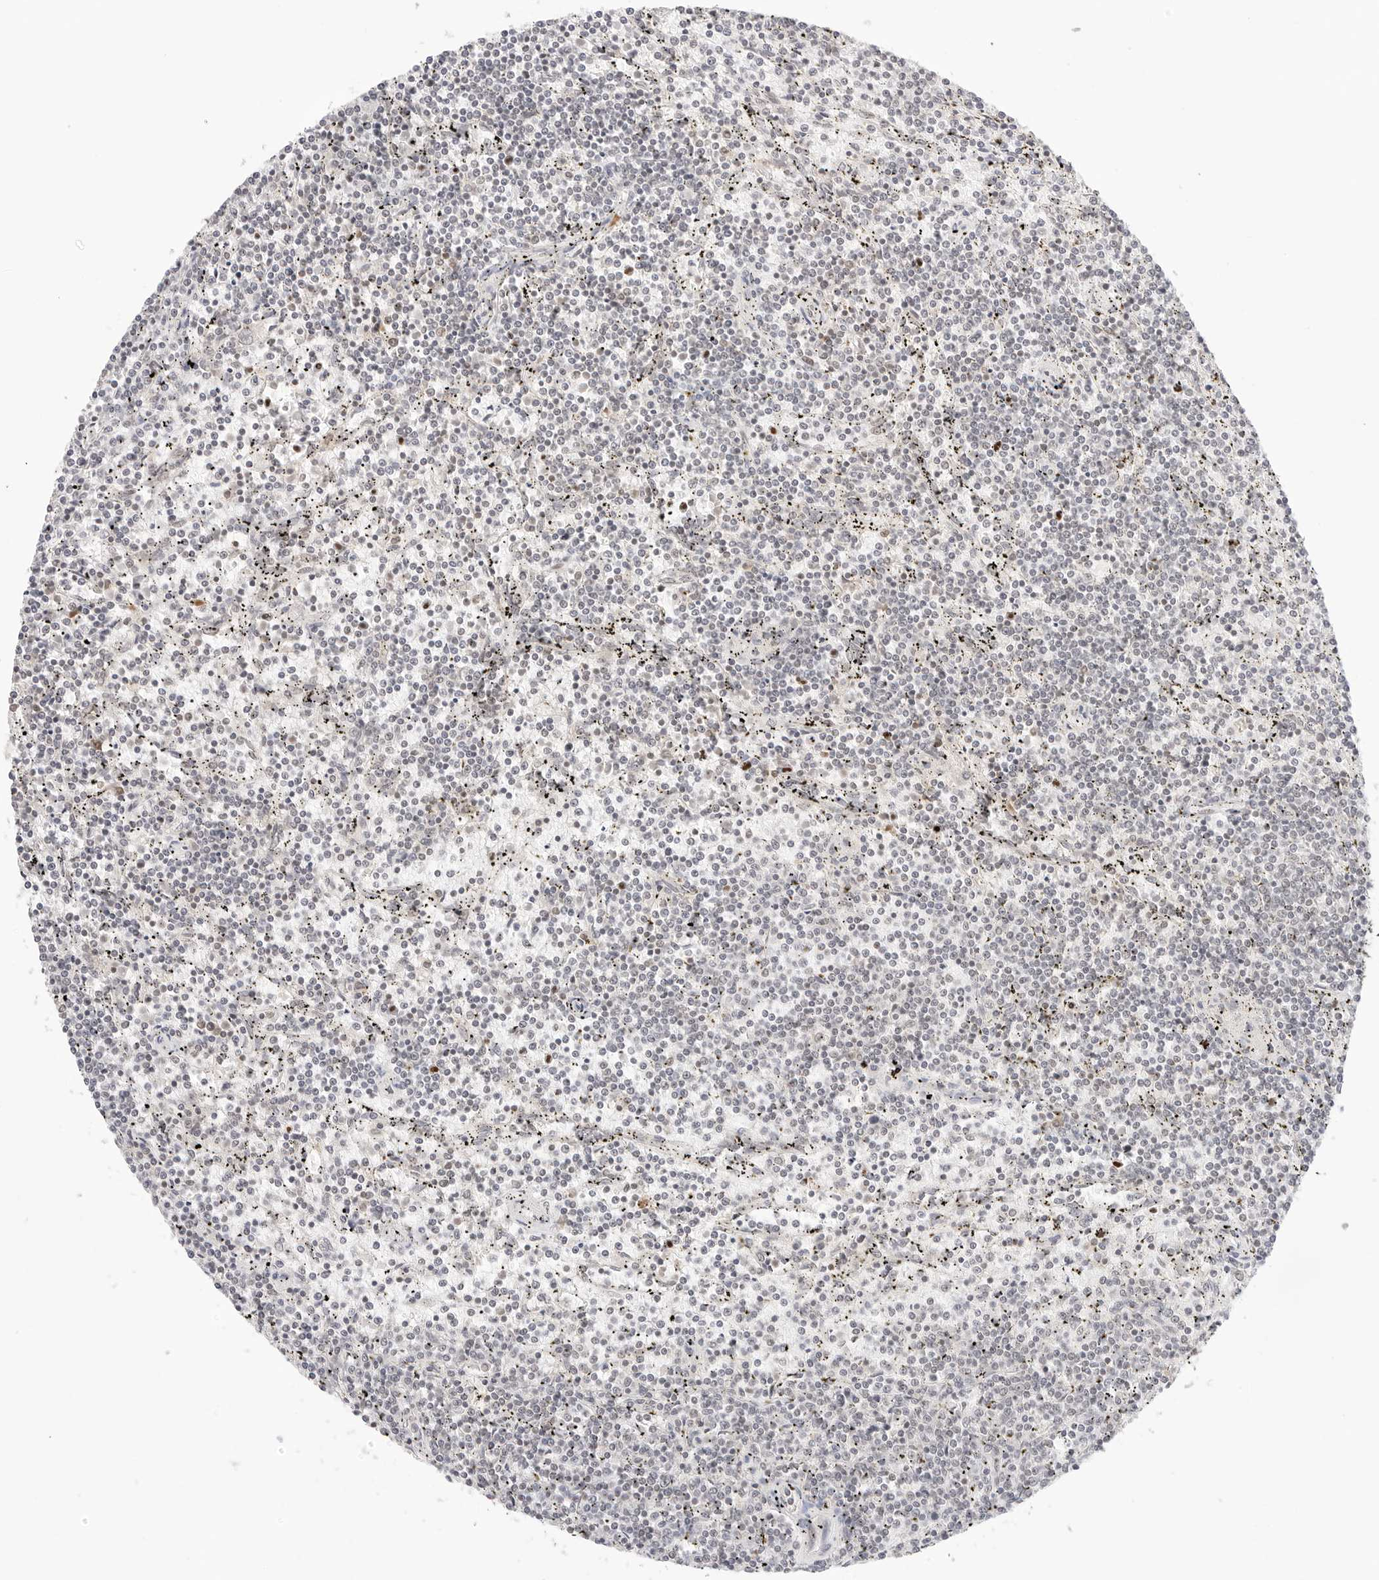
{"staining": {"intensity": "negative", "quantity": "none", "location": "none"}, "tissue": "lymphoma", "cell_type": "Tumor cells", "image_type": "cancer", "snomed": [{"axis": "morphology", "description": "Malignant lymphoma, non-Hodgkin's type, Low grade"}, {"axis": "topography", "description": "Spleen"}], "caption": "There is no significant staining in tumor cells of lymphoma.", "gene": "SEPTIN4", "patient": {"sex": "female", "age": 50}}